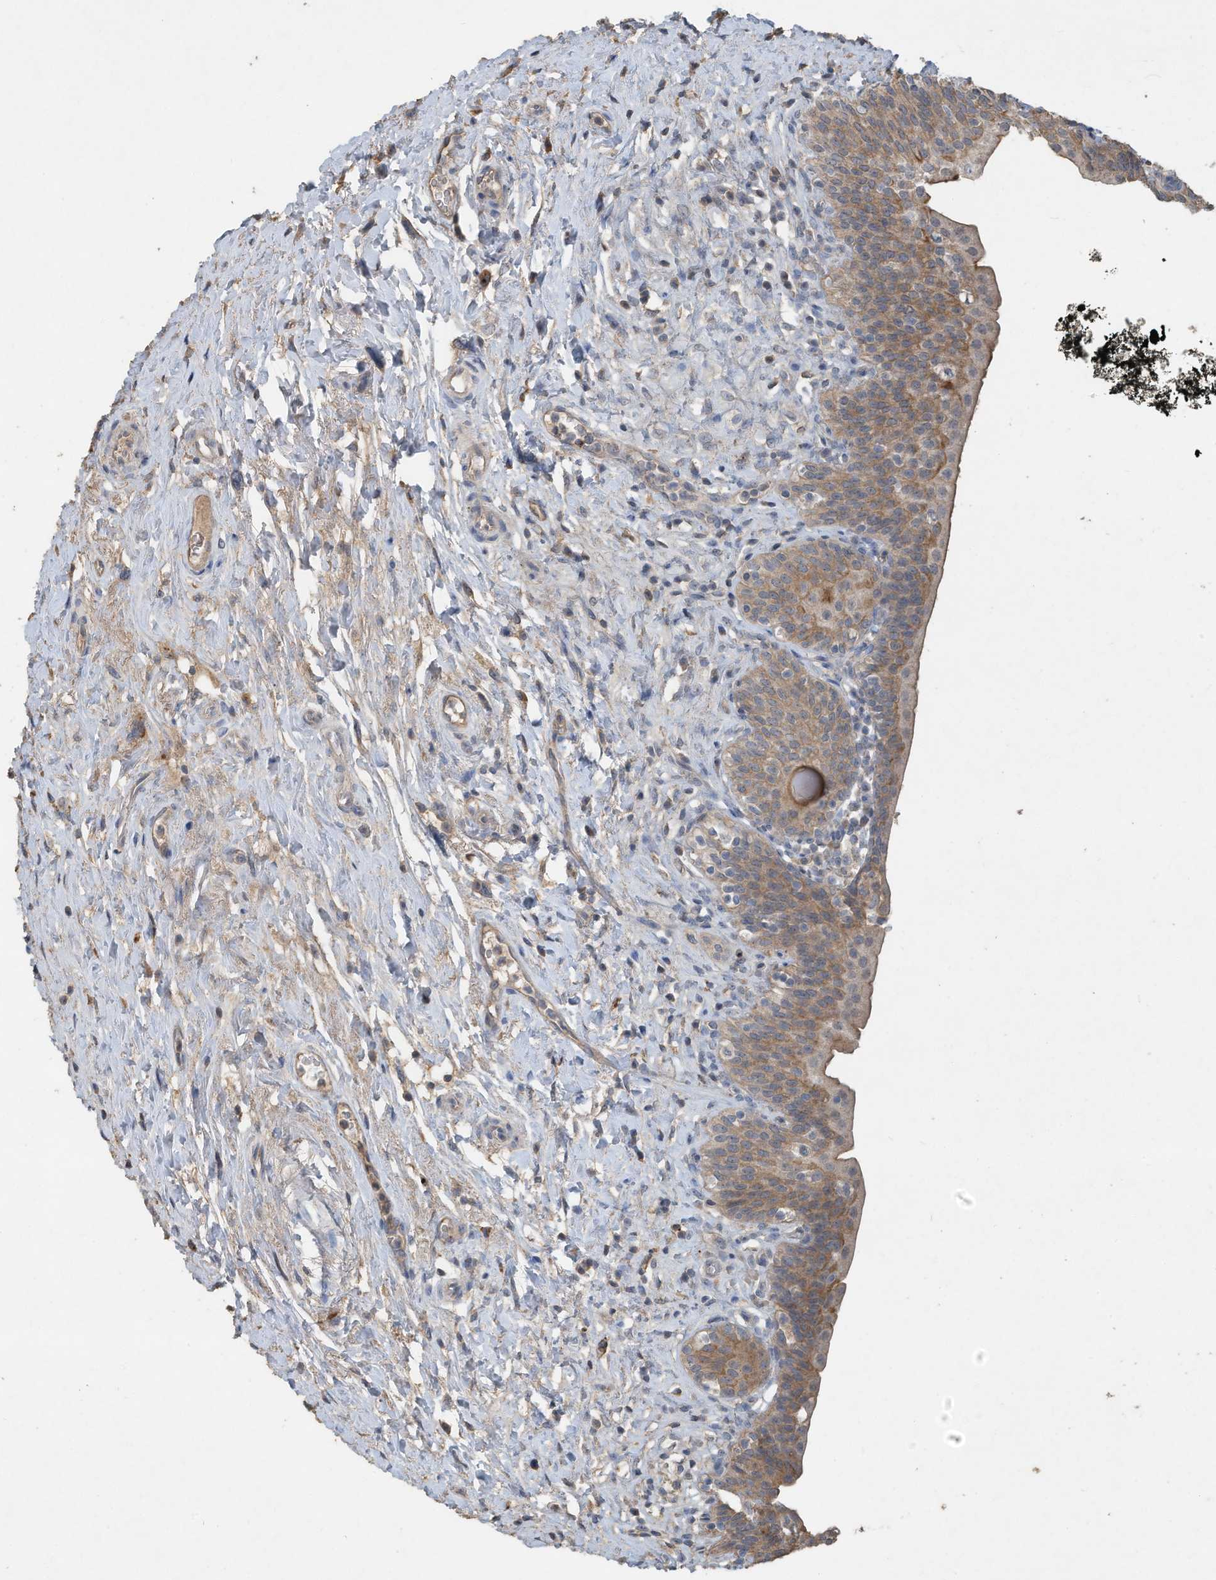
{"staining": {"intensity": "weak", "quantity": ">75%", "location": "cytoplasmic/membranous"}, "tissue": "urinary bladder", "cell_type": "Urothelial cells", "image_type": "normal", "snomed": [{"axis": "morphology", "description": "Normal tissue, NOS"}, {"axis": "topography", "description": "Urinary bladder"}], "caption": "Human urinary bladder stained with a brown dye exhibits weak cytoplasmic/membranous positive positivity in approximately >75% of urothelial cells.", "gene": "CAPN13", "patient": {"sex": "male", "age": 83}}